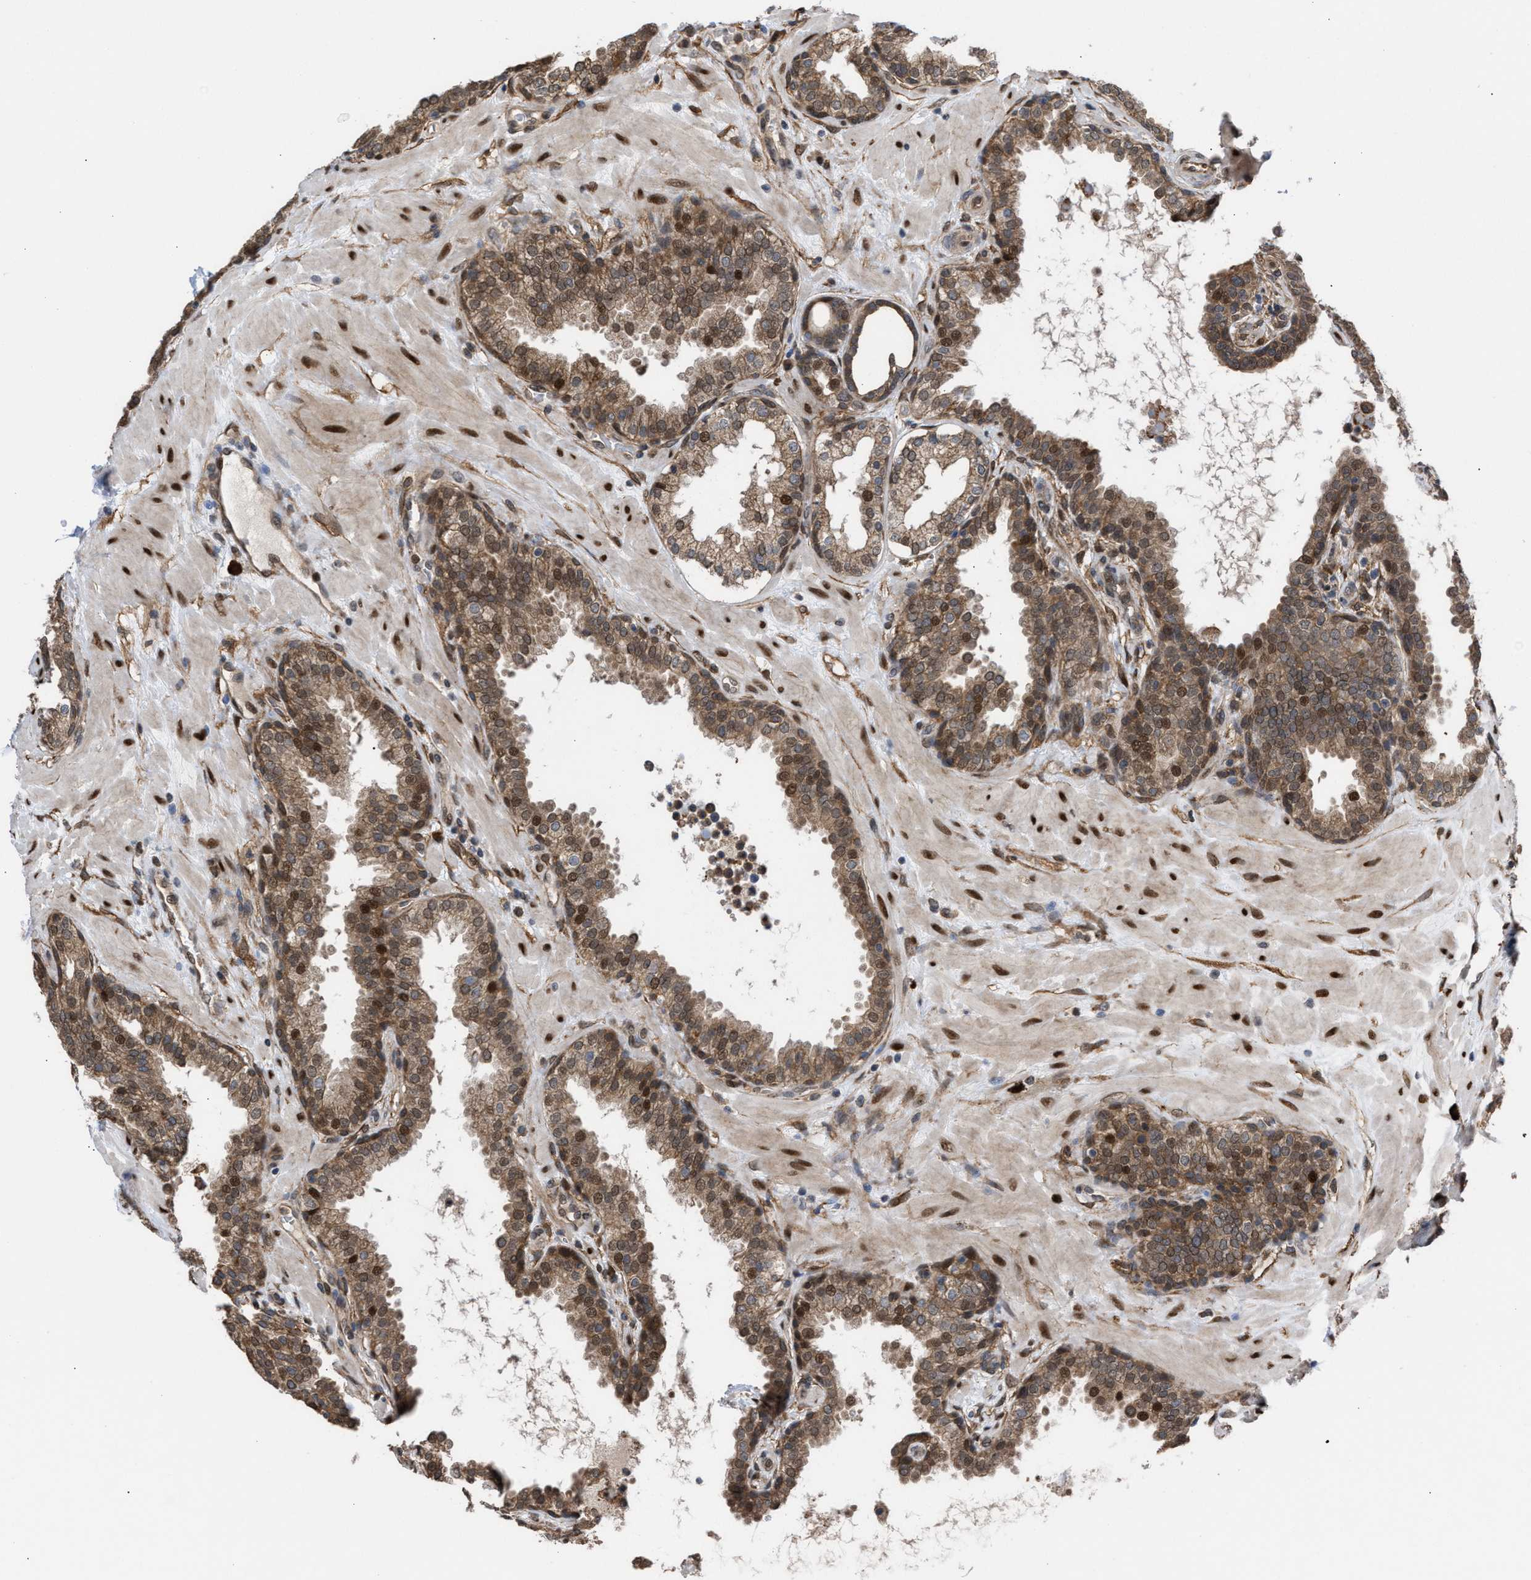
{"staining": {"intensity": "moderate", "quantity": ">75%", "location": "cytoplasmic/membranous,nuclear"}, "tissue": "prostate", "cell_type": "Glandular cells", "image_type": "normal", "snomed": [{"axis": "morphology", "description": "Normal tissue, NOS"}, {"axis": "topography", "description": "Prostate"}], "caption": "IHC (DAB) staining of normal human prostate demonstrates moderate cytoplasmic/membranous,nuclear protein positivity in about >75% of glandular cells.", "gene": "TP53BP2", "patient": {"sex": "male", "age": 51}}